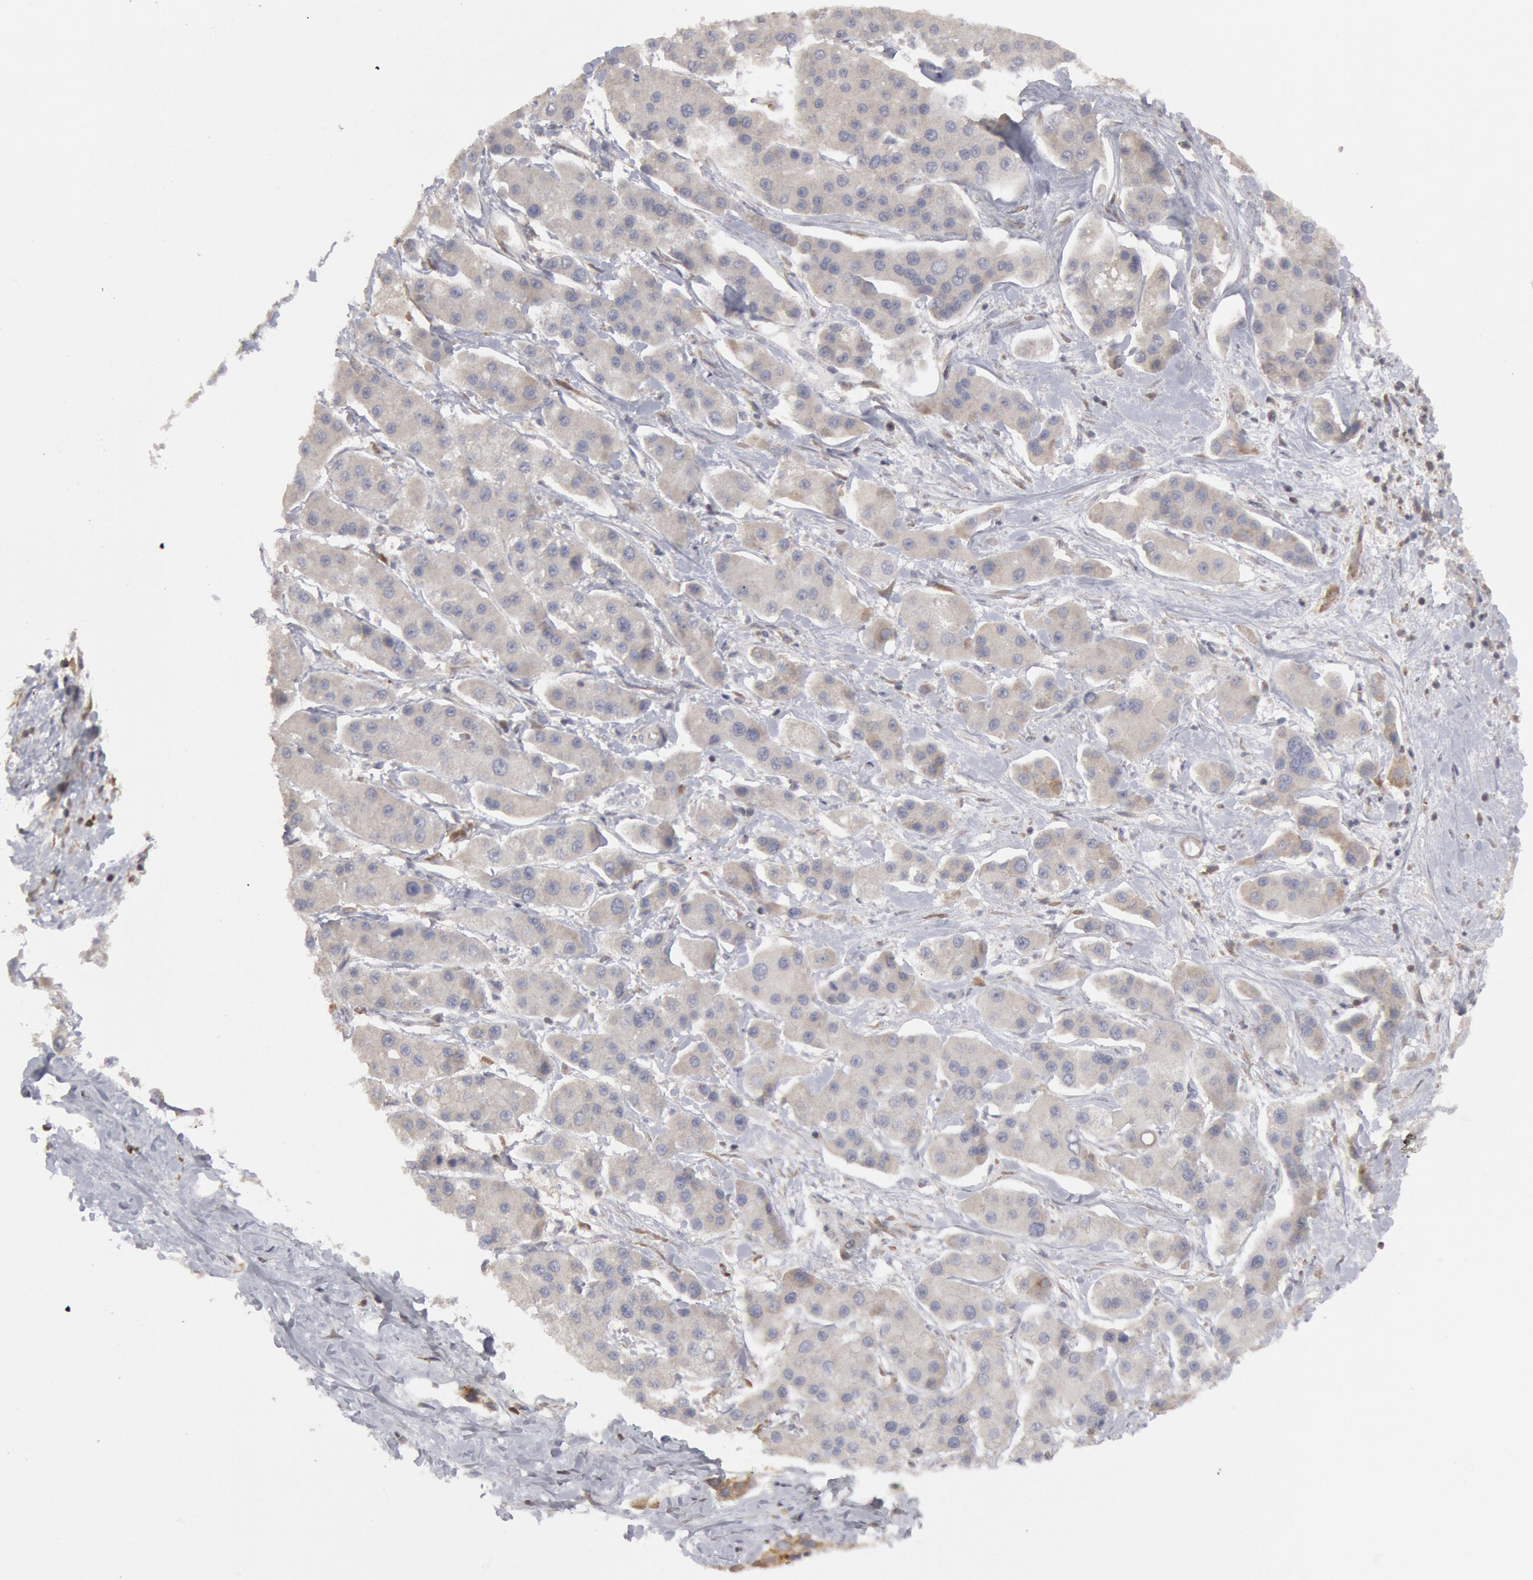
{"staining": {"intensity": "negative", "quantity": "none", "location": "none"}, "tissue": "liver cancer", "cell_type": "Tumor cells", "image_type": "cancer", "snomed": [{"axis": "morphology", "description": "Carcinoma, Hepatocellular, NOS"}, {"axis": "topography", "description": "Liver"}], "caption": "The image demonstrates no significant staining in tumor cells of liver cancer. (Stains: DAB immunohistochemistry (IHC) with hematoxylin counter stain, Microscopy: brightfield microscopy at high magnification).", "gene": "OSBPL8", "patient": {"sex": "female", "age": 85}}